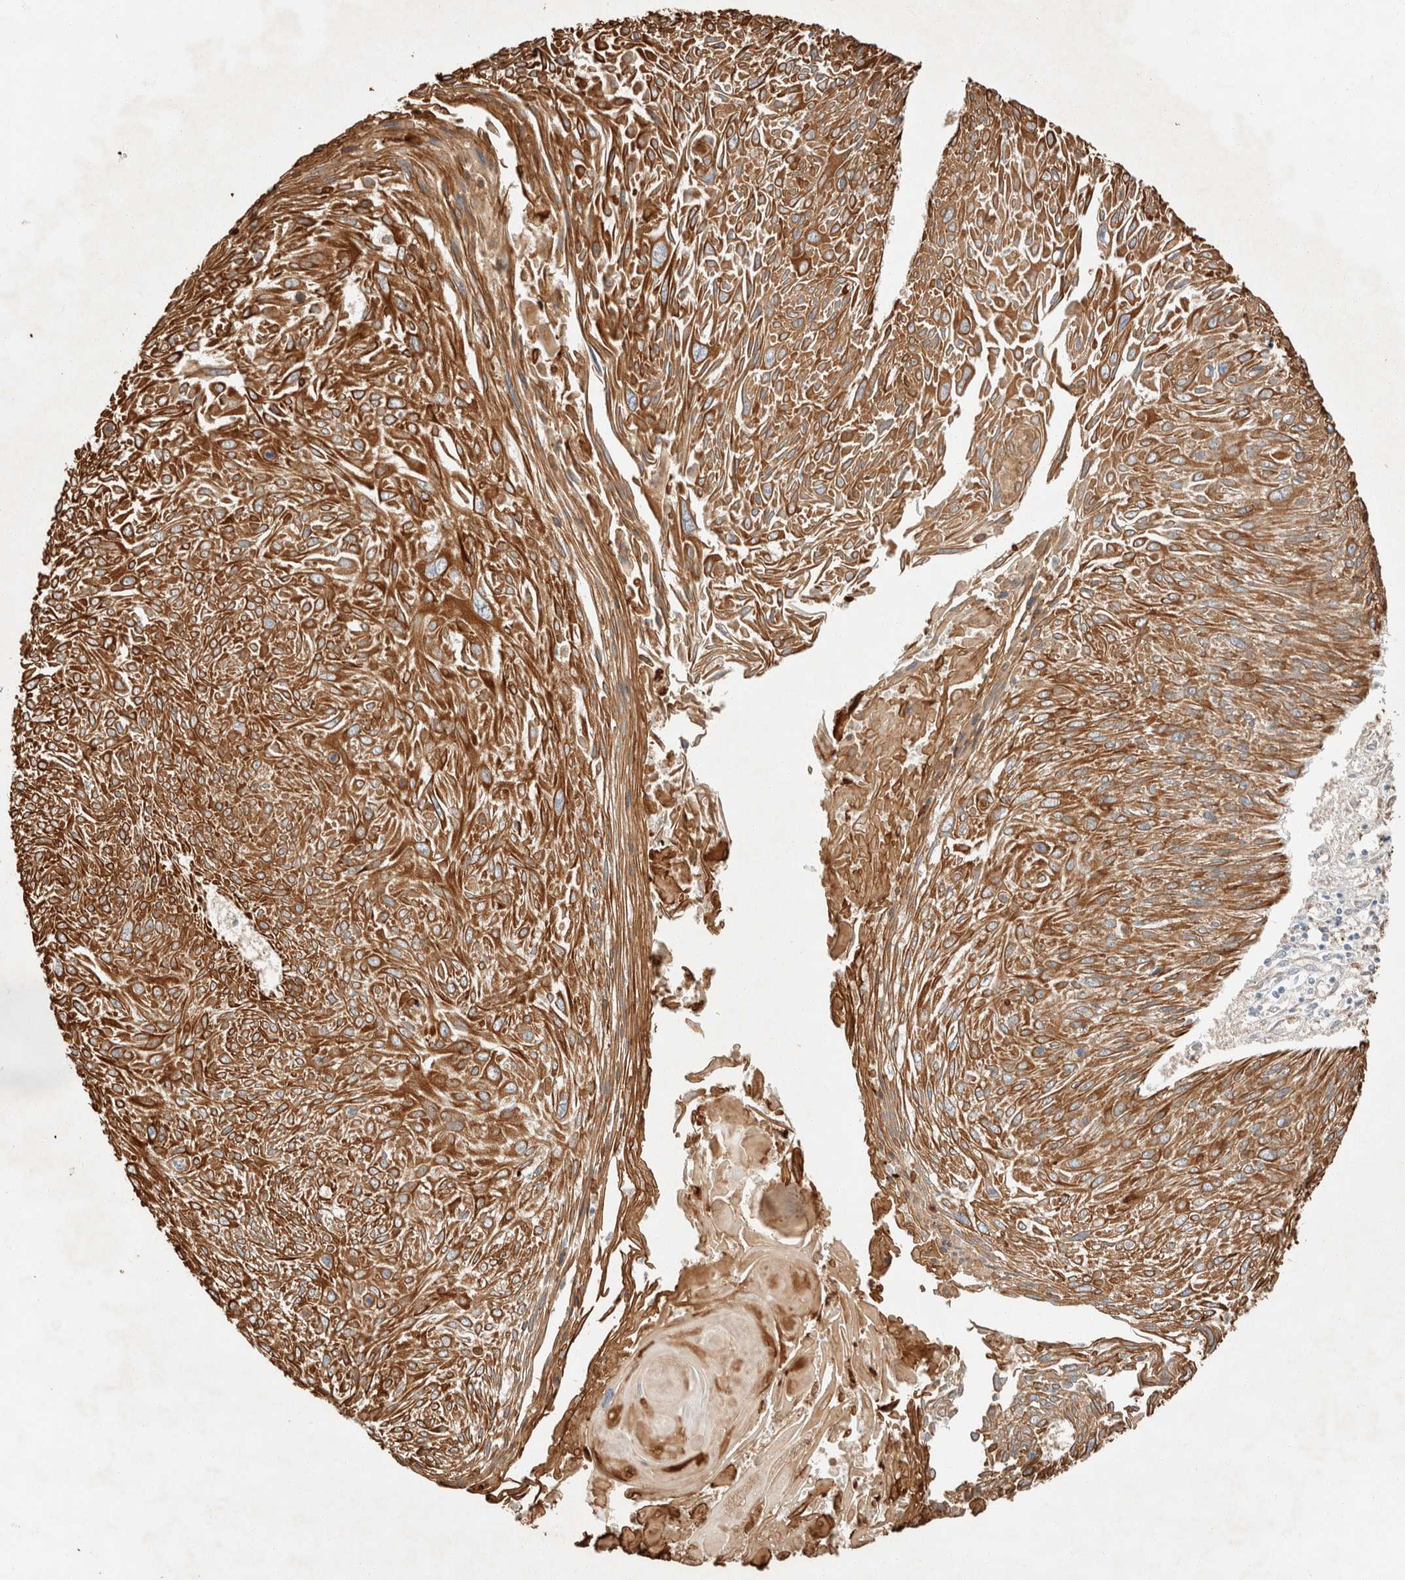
{"staining": {"intensity": "moderate", "quantity": ">75%", "location": "cytoplasmic/membranous"}, "tissue": "cervical cancer", "cell_type": "Tumor cells", "image_type": "cancer", "snomed": [{"axis": "morphology", "description": "Squamous cell carcinoma, NOS"}, {"axis": "topography", "description": "Cervix"}], "caption": "IHC micrograph of human cervical cancer stained for a protein (brown), which demonstrates medium levels of moderate cytoplasmic/membranous positivity in about >75% of tumor cells.", "gene": "TUBD1", "patient": {"sex": "female", "age": 51}}